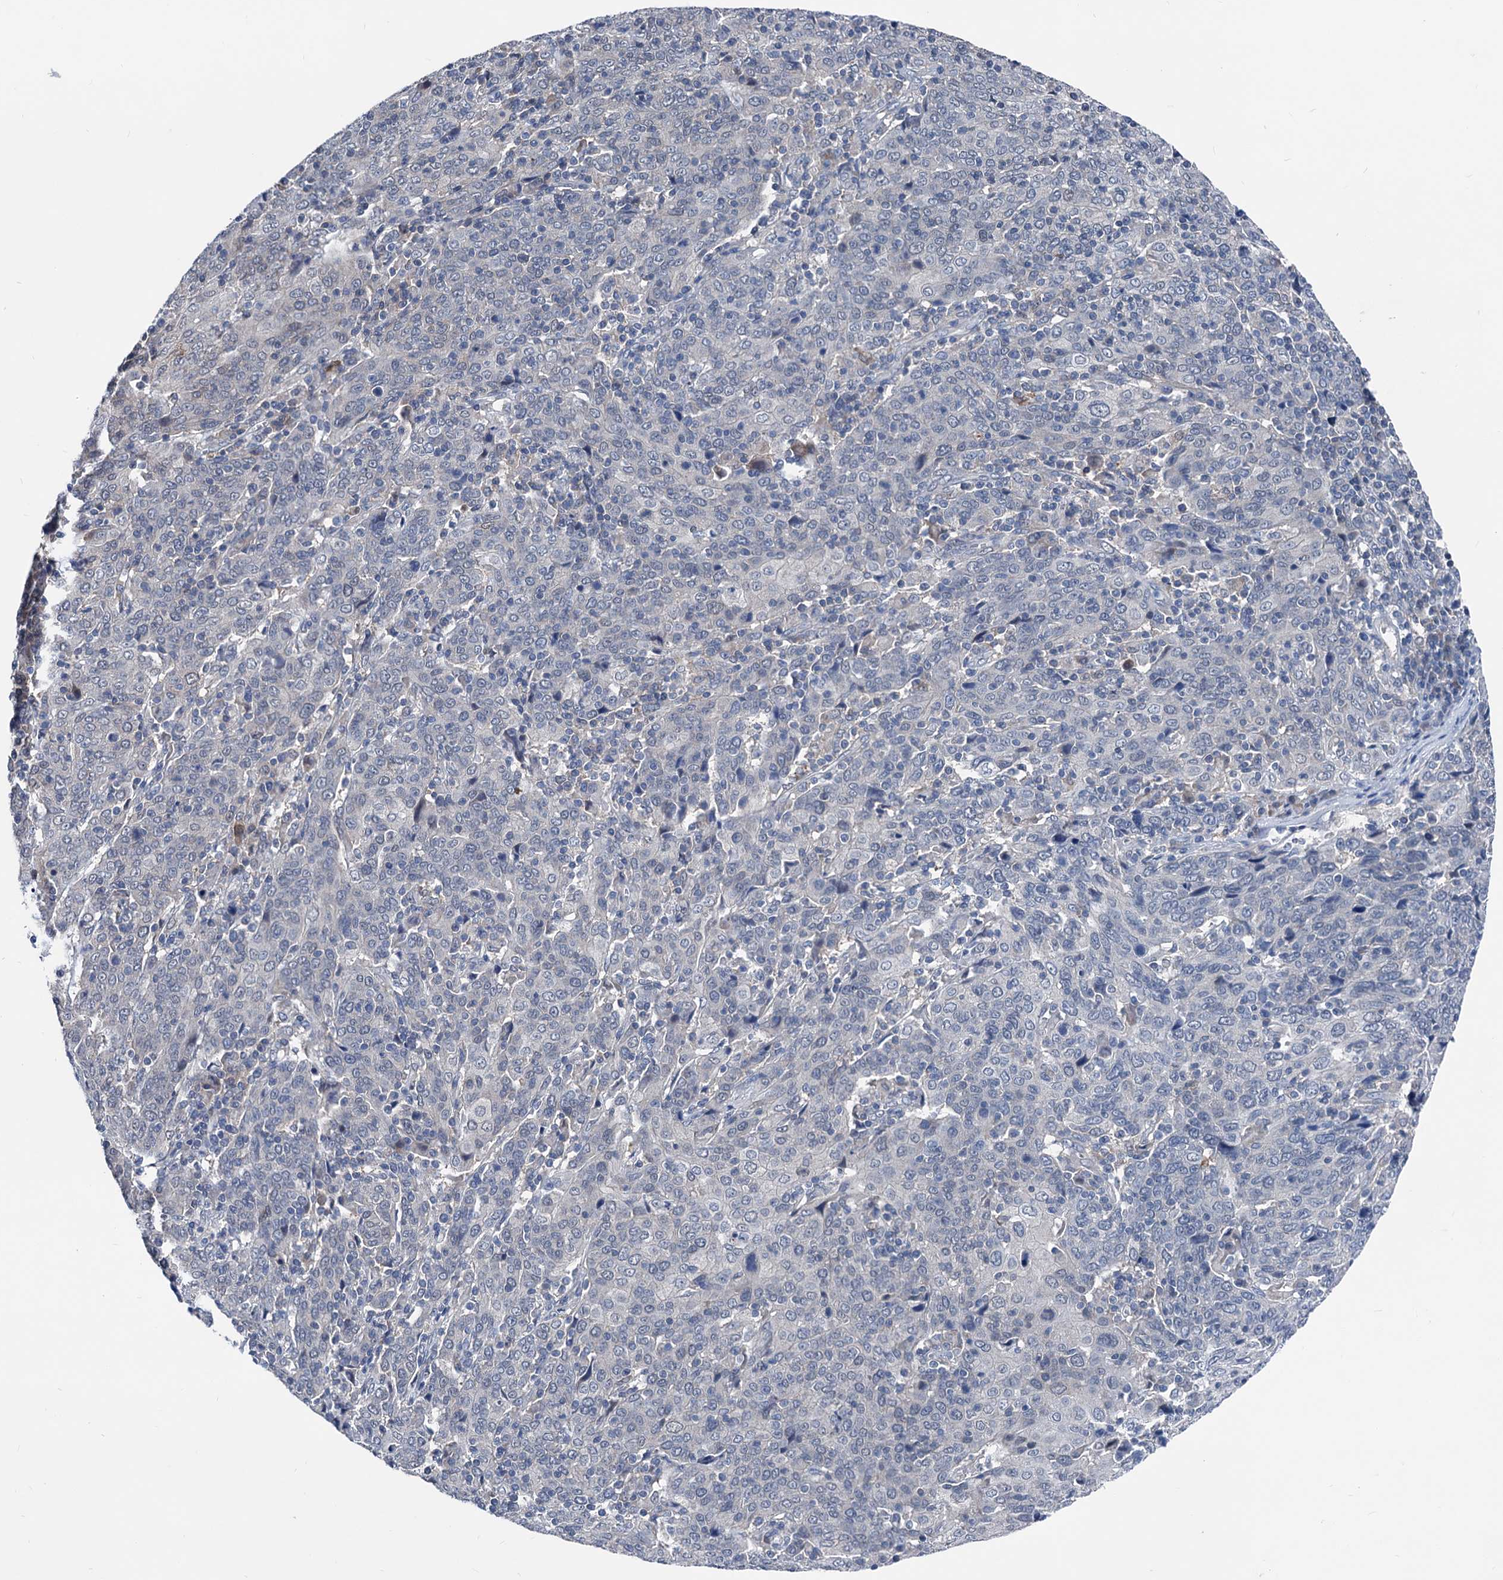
{"staining": {"intensity": "negative", "quantity": "none", "location": "none"}, "tissue": "cervical cancer", "cell_type": "Tumor cells", "image_type": "cancer", "snomed": [{"axis": "morphology", "description": "Squamous cell carcinoma, NOS"}, {"axis": "topography", "description": "Cervix"}], "caption": "High magnification brightfield microscopy of cervical cancer stained with DAB (brown) and counterstained with hematoxylin (blue): tumor cells show no significant expression.", "gene": "GLO1", "patient": {"sex": "female", "age": 67}}